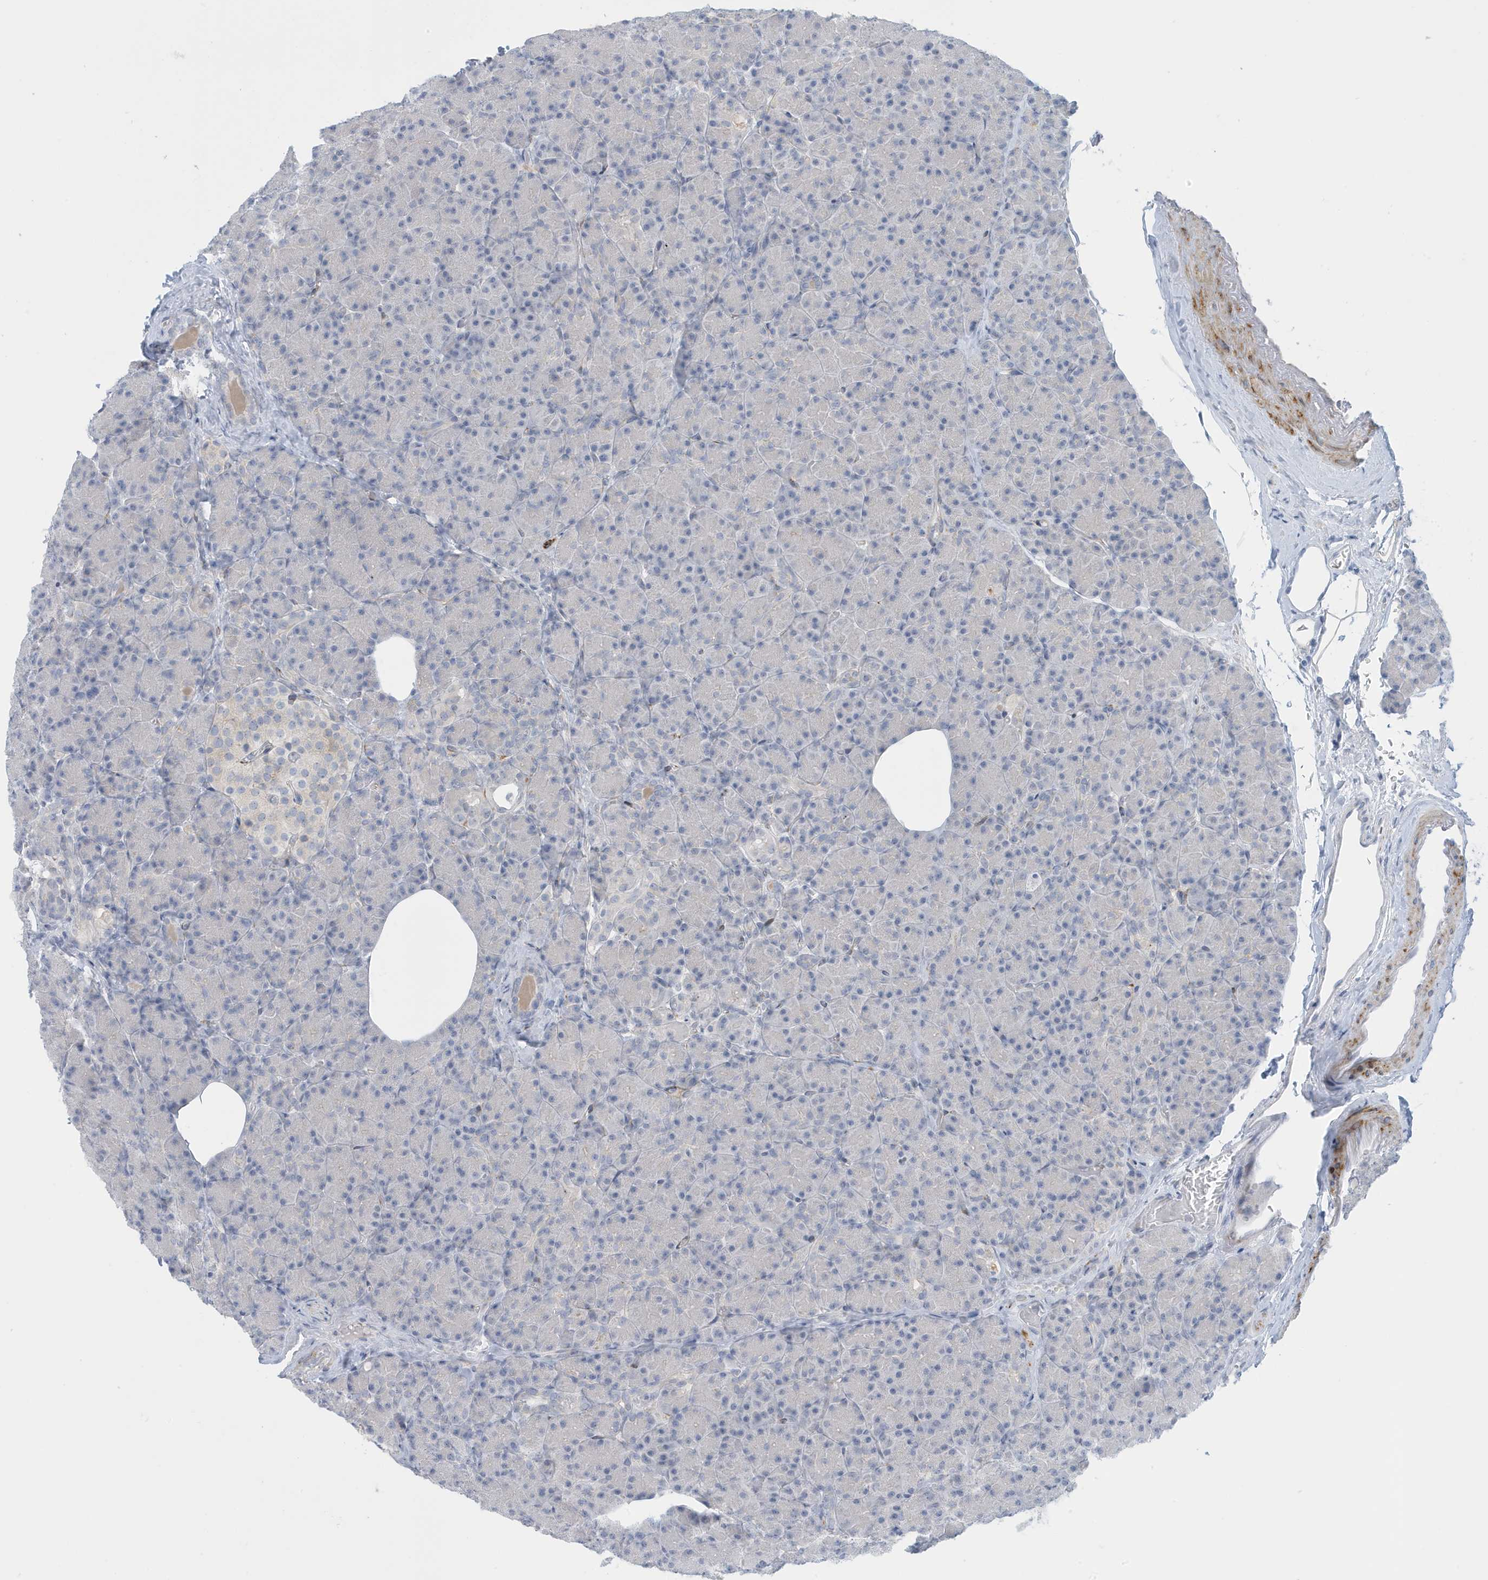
{"staining": {"intensity": "negative", "quantity": "none", "location": "none"}, "tissue": "pancreas", "cell_type": "Exocrine glandular cells", "image_type": "normal", "snomed": [{"axis": "morphology", "description": "Normal tissue, NOS"}, {"axis": "topography", "description": "Pancreas"}], "caption": "This is an immunohistochemistry (IHC) image of normal human pancreas. There is no staining in exocrine glandular cells.", "gene": "PERM1", "patient": {"sex": "female", "age": 43}}